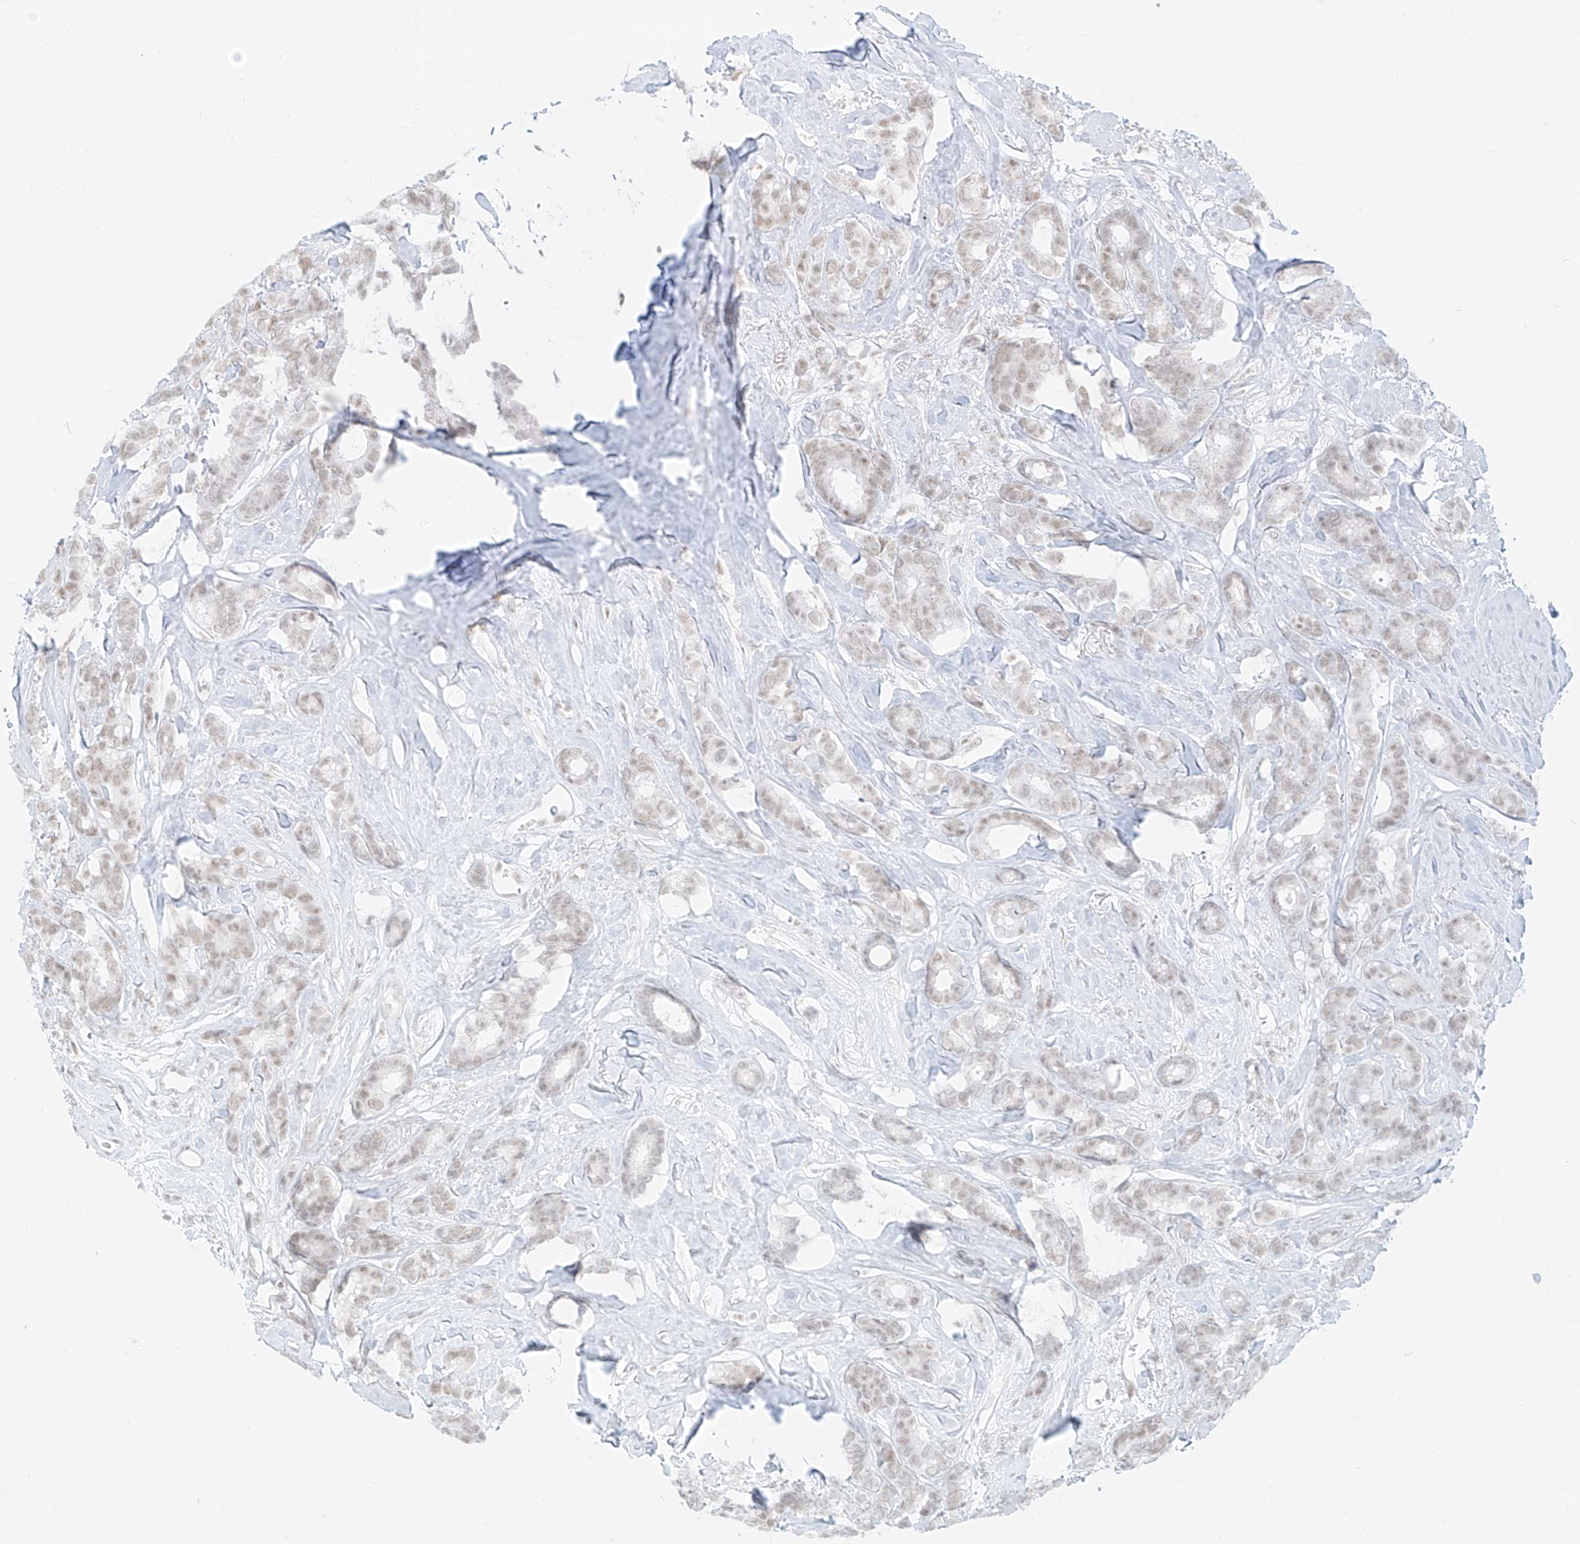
{"staining": {"intensity": "negative", "quantity": "none", "location": "none"}, "tissue": "breast cancer", "cell_type": "Tumor cells", "image_type": "cancer", "snomed": [{"axis": "morphology", "description": "Duct carcinoma"}, {"axis": "topography", "description": "Breast"}], "caption": "This is an immunohistochemistry (IHC) image of breast cancer. There is no staining in tumor cells.", "gene": "SUPT5H", "patient": {"sex": "female", "age": 87}}